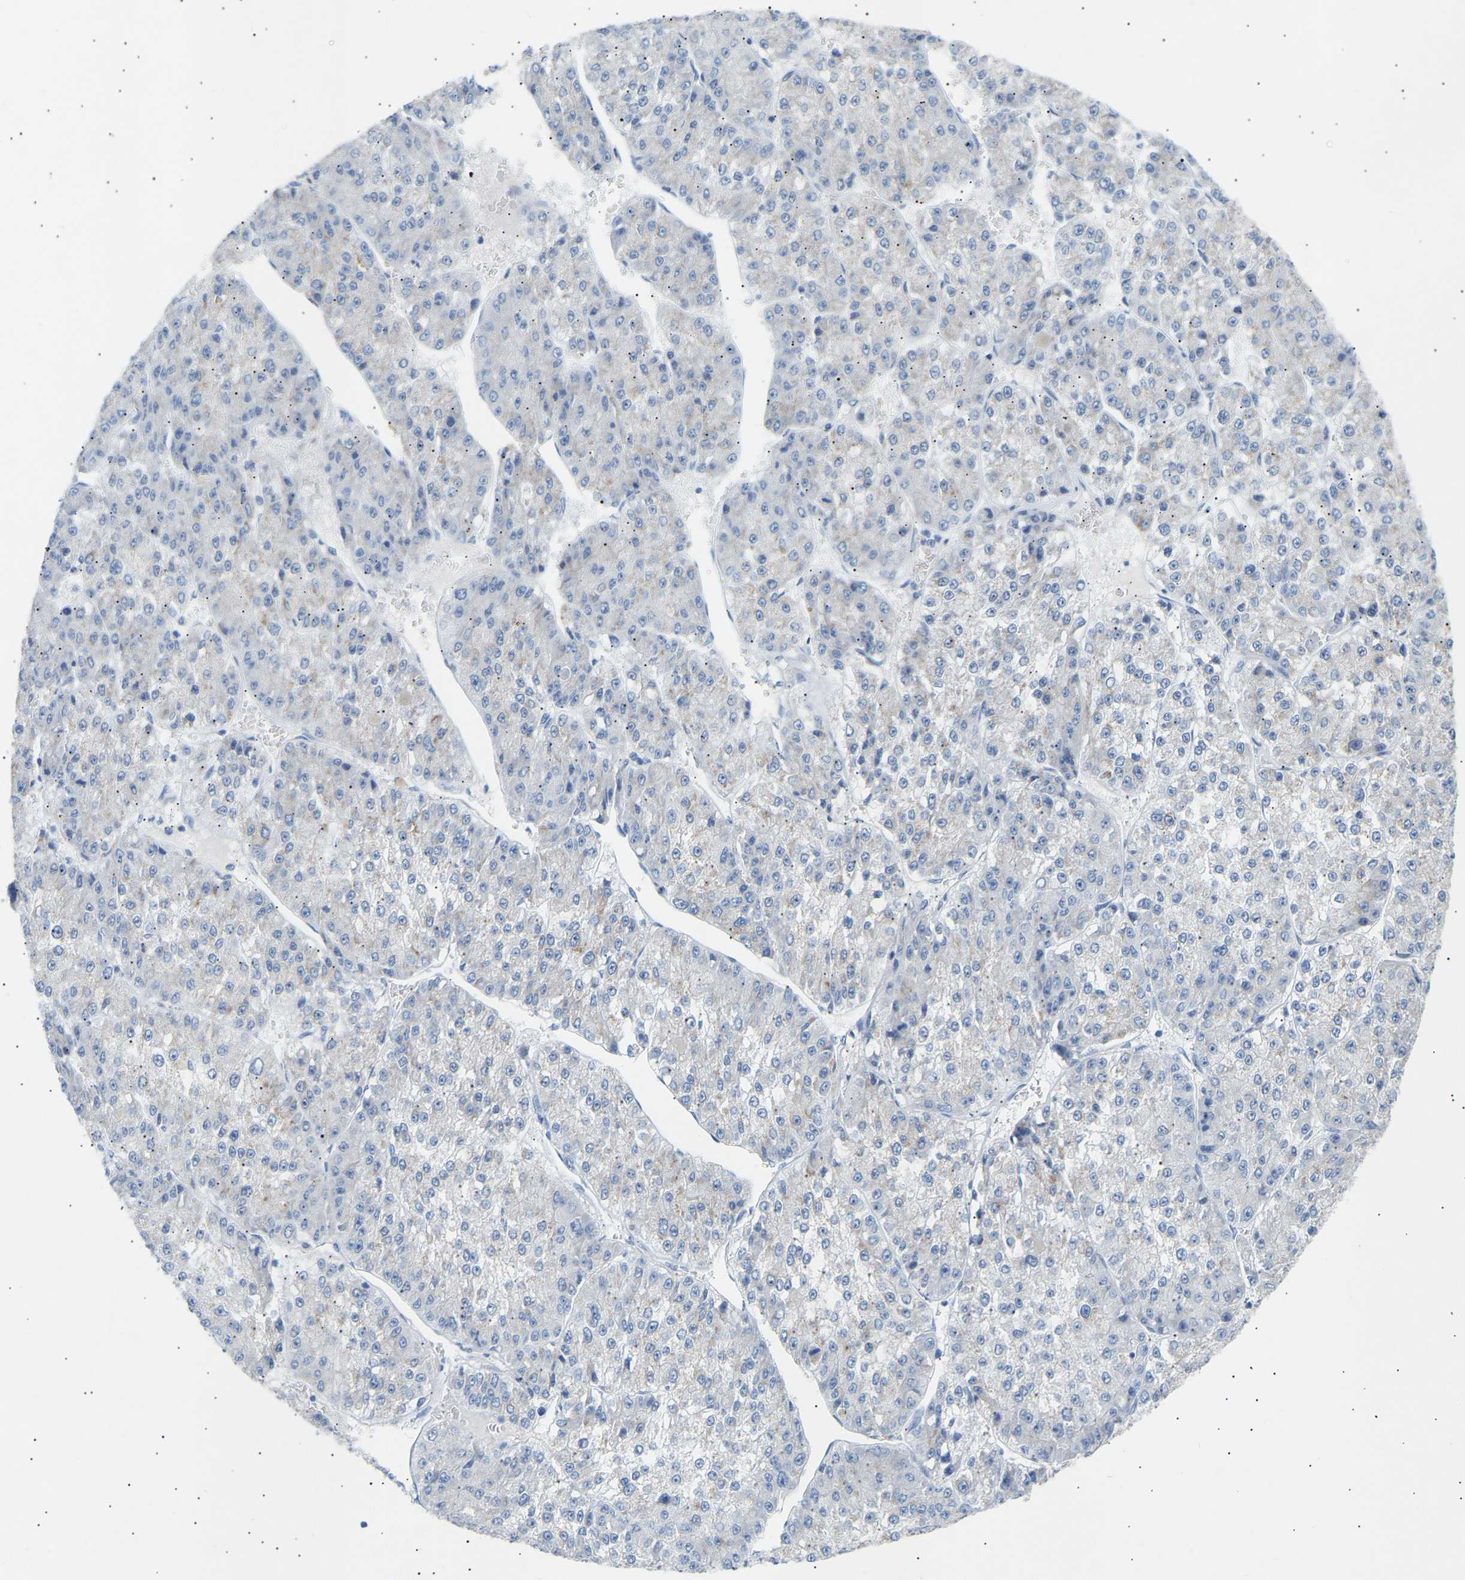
{"staining": {"intensity": "negative", "quantity": "none", "location": "none"}, "tissue": "liver cancer", "cell_type": "Tumor cells", "image_type": "cancer", "snomed": [{"axis": "morphology", "description": "Carcinoma, Hepatocellular, NOS"}, {"axis": "topography", "description": "Liver"}], "caption": "Immunohistochemistry photomicrograph of liver cancer stained for a protein (brown), which displays no positivity in tumor cells.", "gene": "PEX1", "patient": {"sex": "female", "age": 73}}